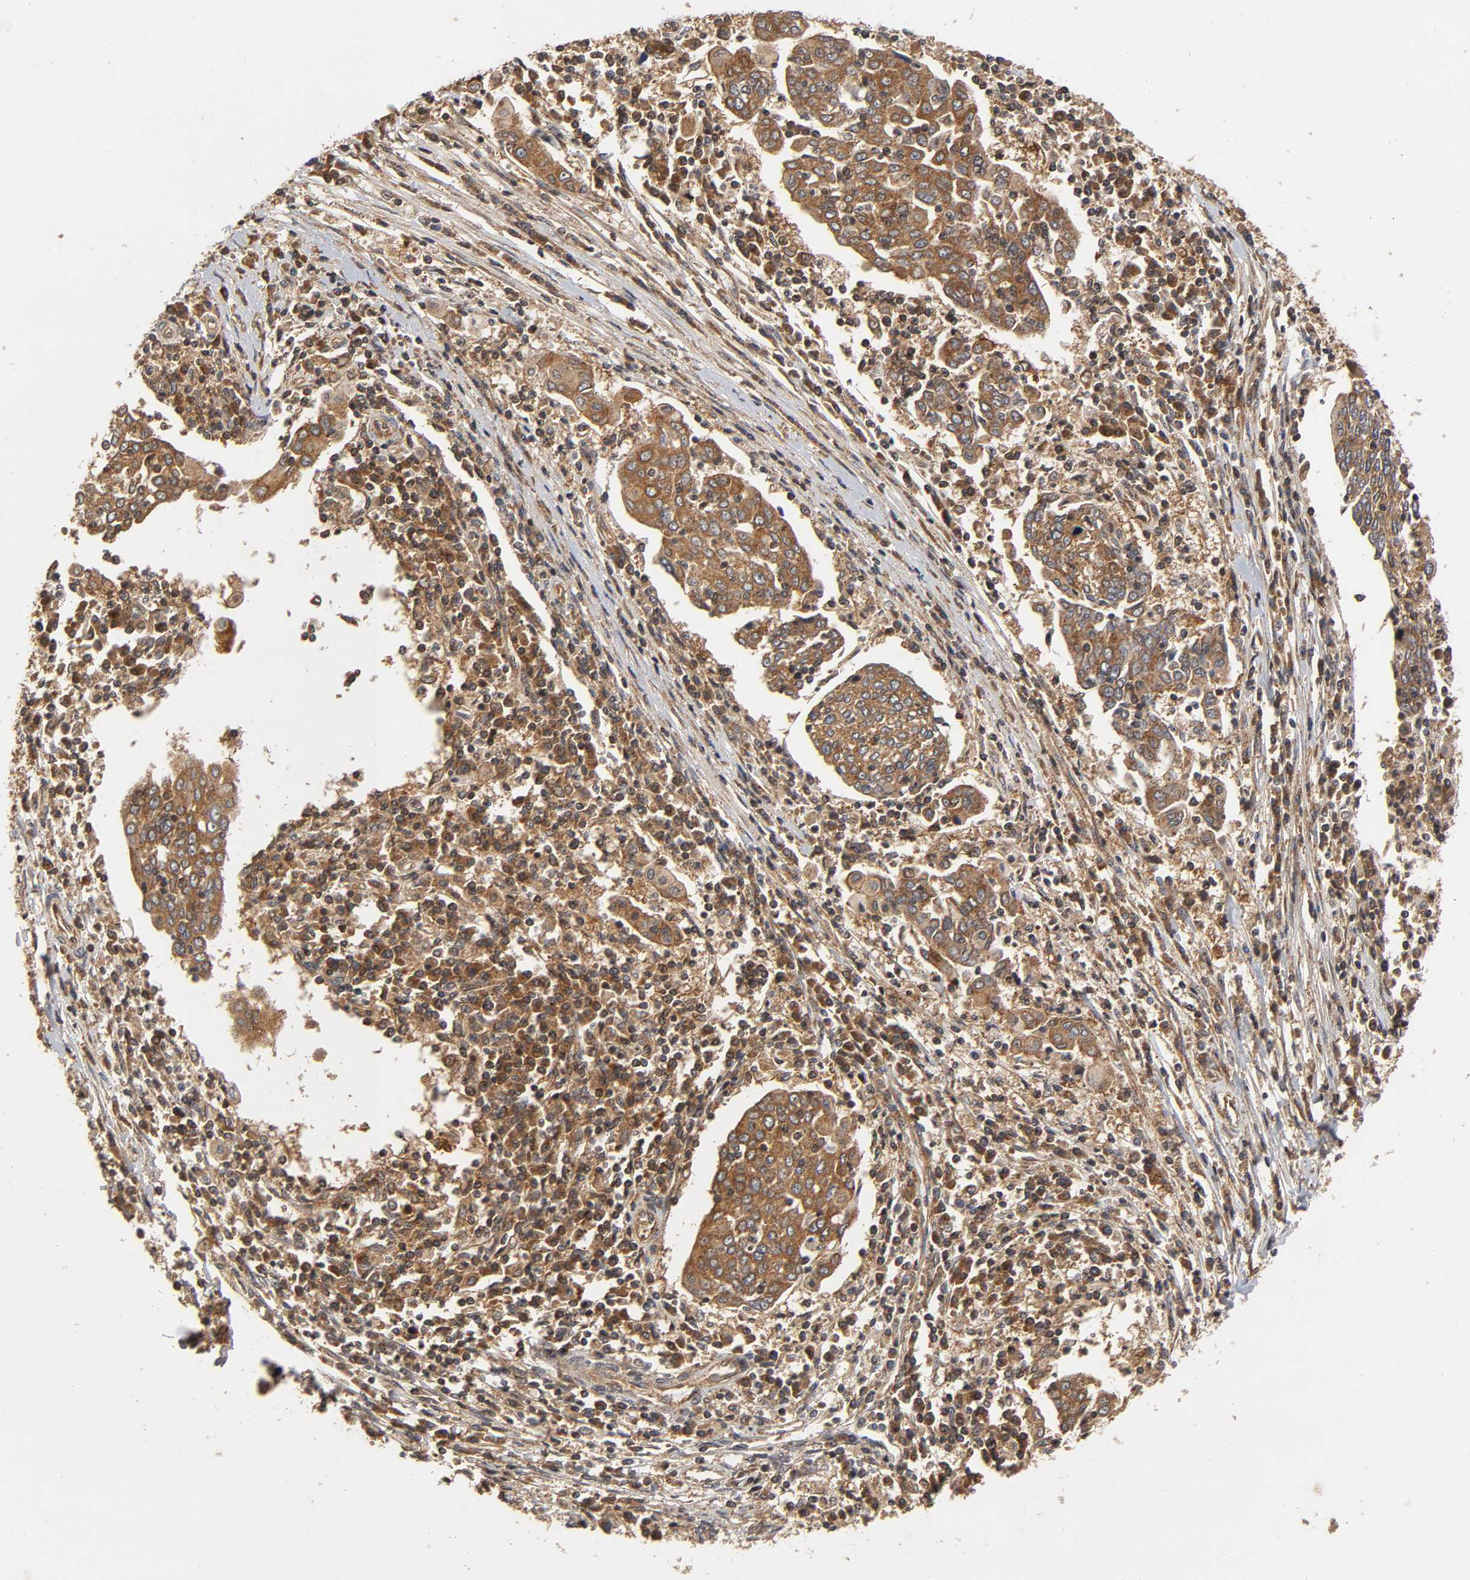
{"staining": {"intensity": "moderate", "quantity": ">75%", "location": "cytoplasmic/membranous"}, "tissue": "cervical cancer", "cell_type": "Tumor cells", "image_type": "cancer", "snomed": [{"axis": "morphology", "description": "Squamous cell carcinoma, NOS"}, {"axis": "topography", "description": "Cervix"}], "caption": "Moderate cytoplasmic/membranous positivity is present in approximately >75% of tumor cells in cervical cancer (squamous cell carcinoma). Nuclei are stained in blue.", "gene": "IKBKB", "patient": {"sex": "female", "age": 40}}